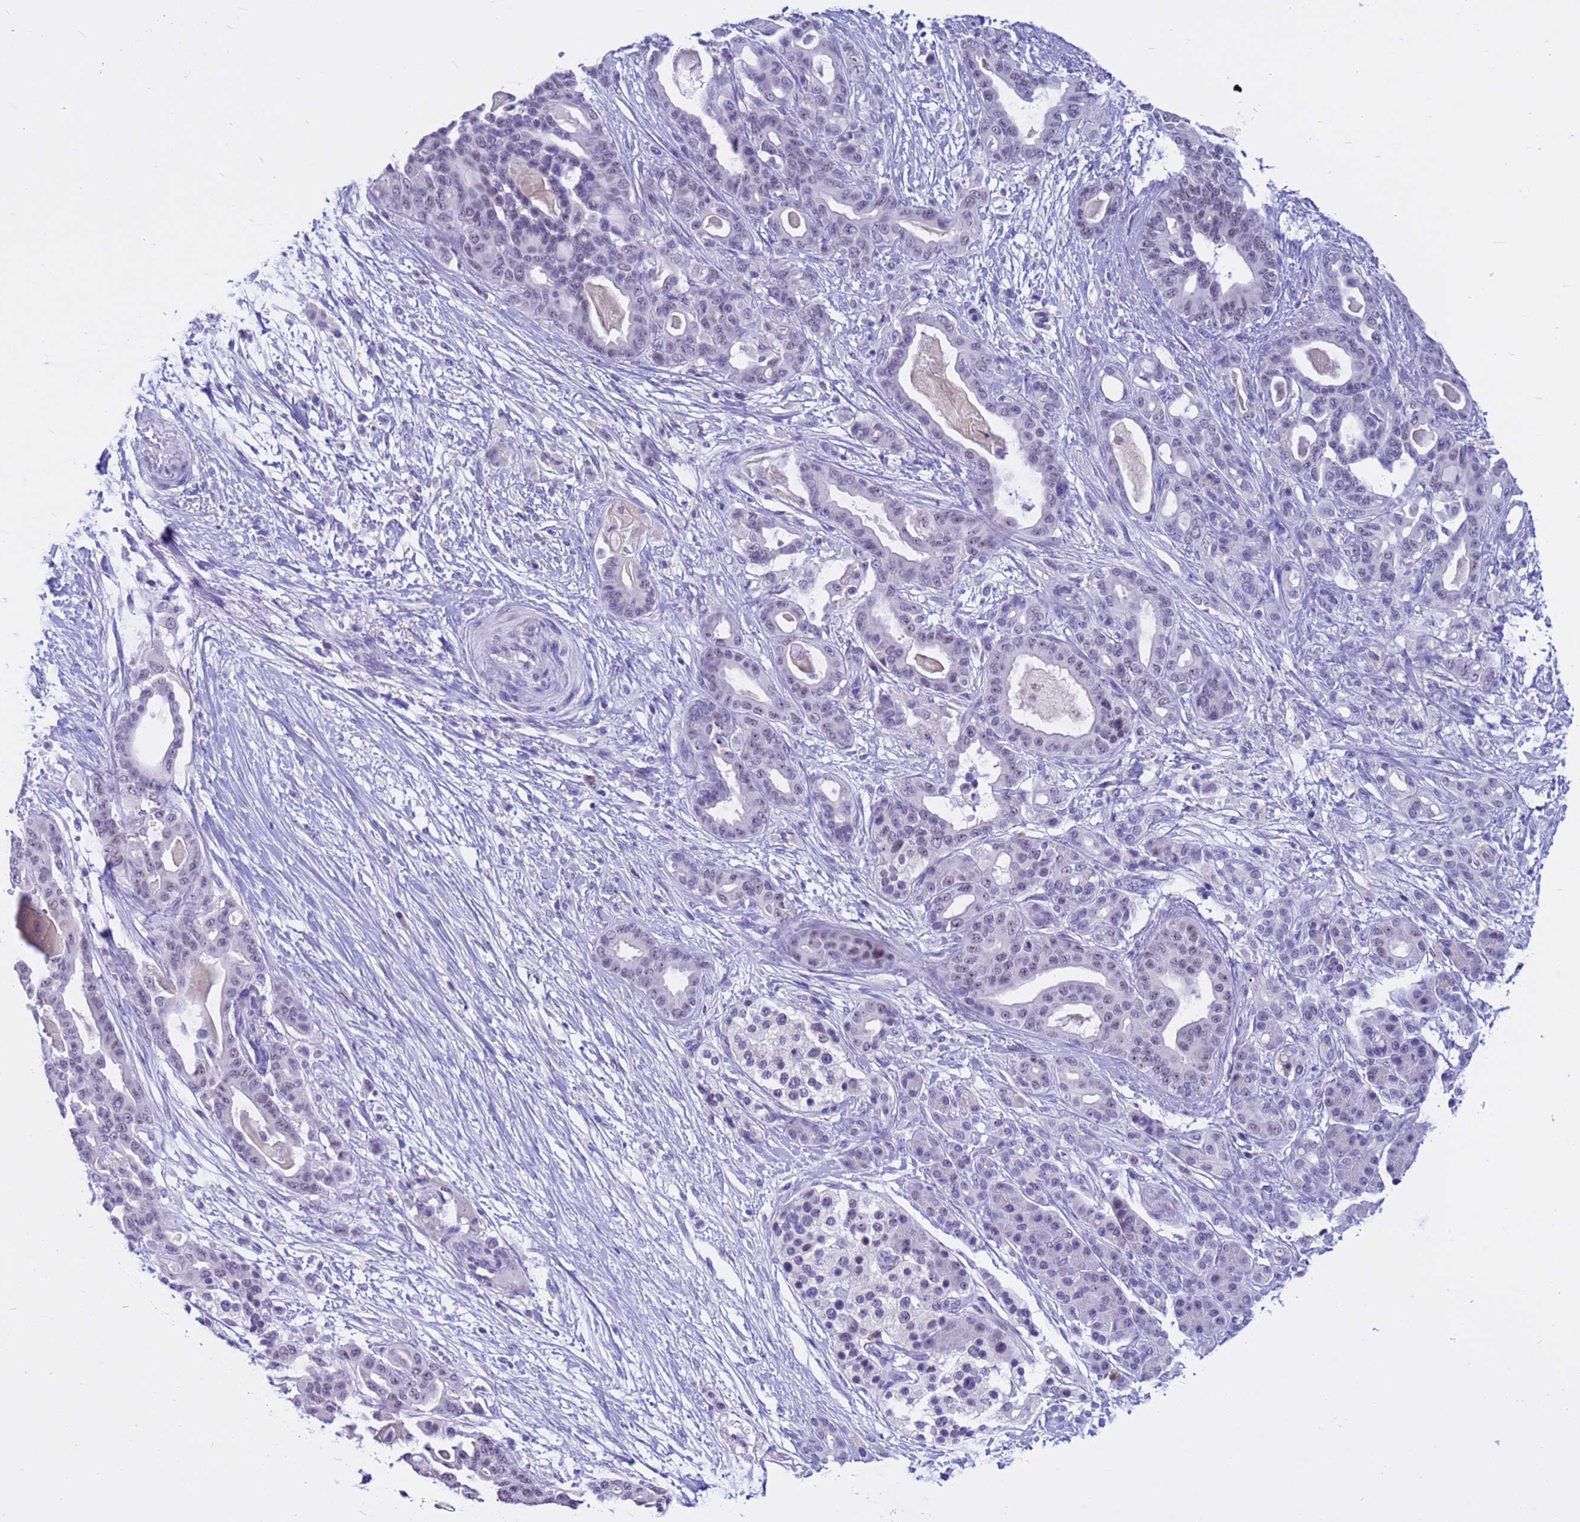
{"staining": {"intensity": "weak", "quantity": "25%-75%", "location": "nuclear"}, "tissue": "pancreatic cancer", "cell_type": "Tumor cells", "image_type": "cancer", "snomed": [{"axis": "morphology", "description": "Adenocarcinoma, NOS"}, {"axis": "topography", "description": "Pancreas"}], "caption": "A histopathology image of human adenocarcinoma (pancreatic) stained for a protein reveals weak nuclear brown staining in tumor cells.", "gene": "DMRTC2", "patient": {"sex": "male", "age": 63}}